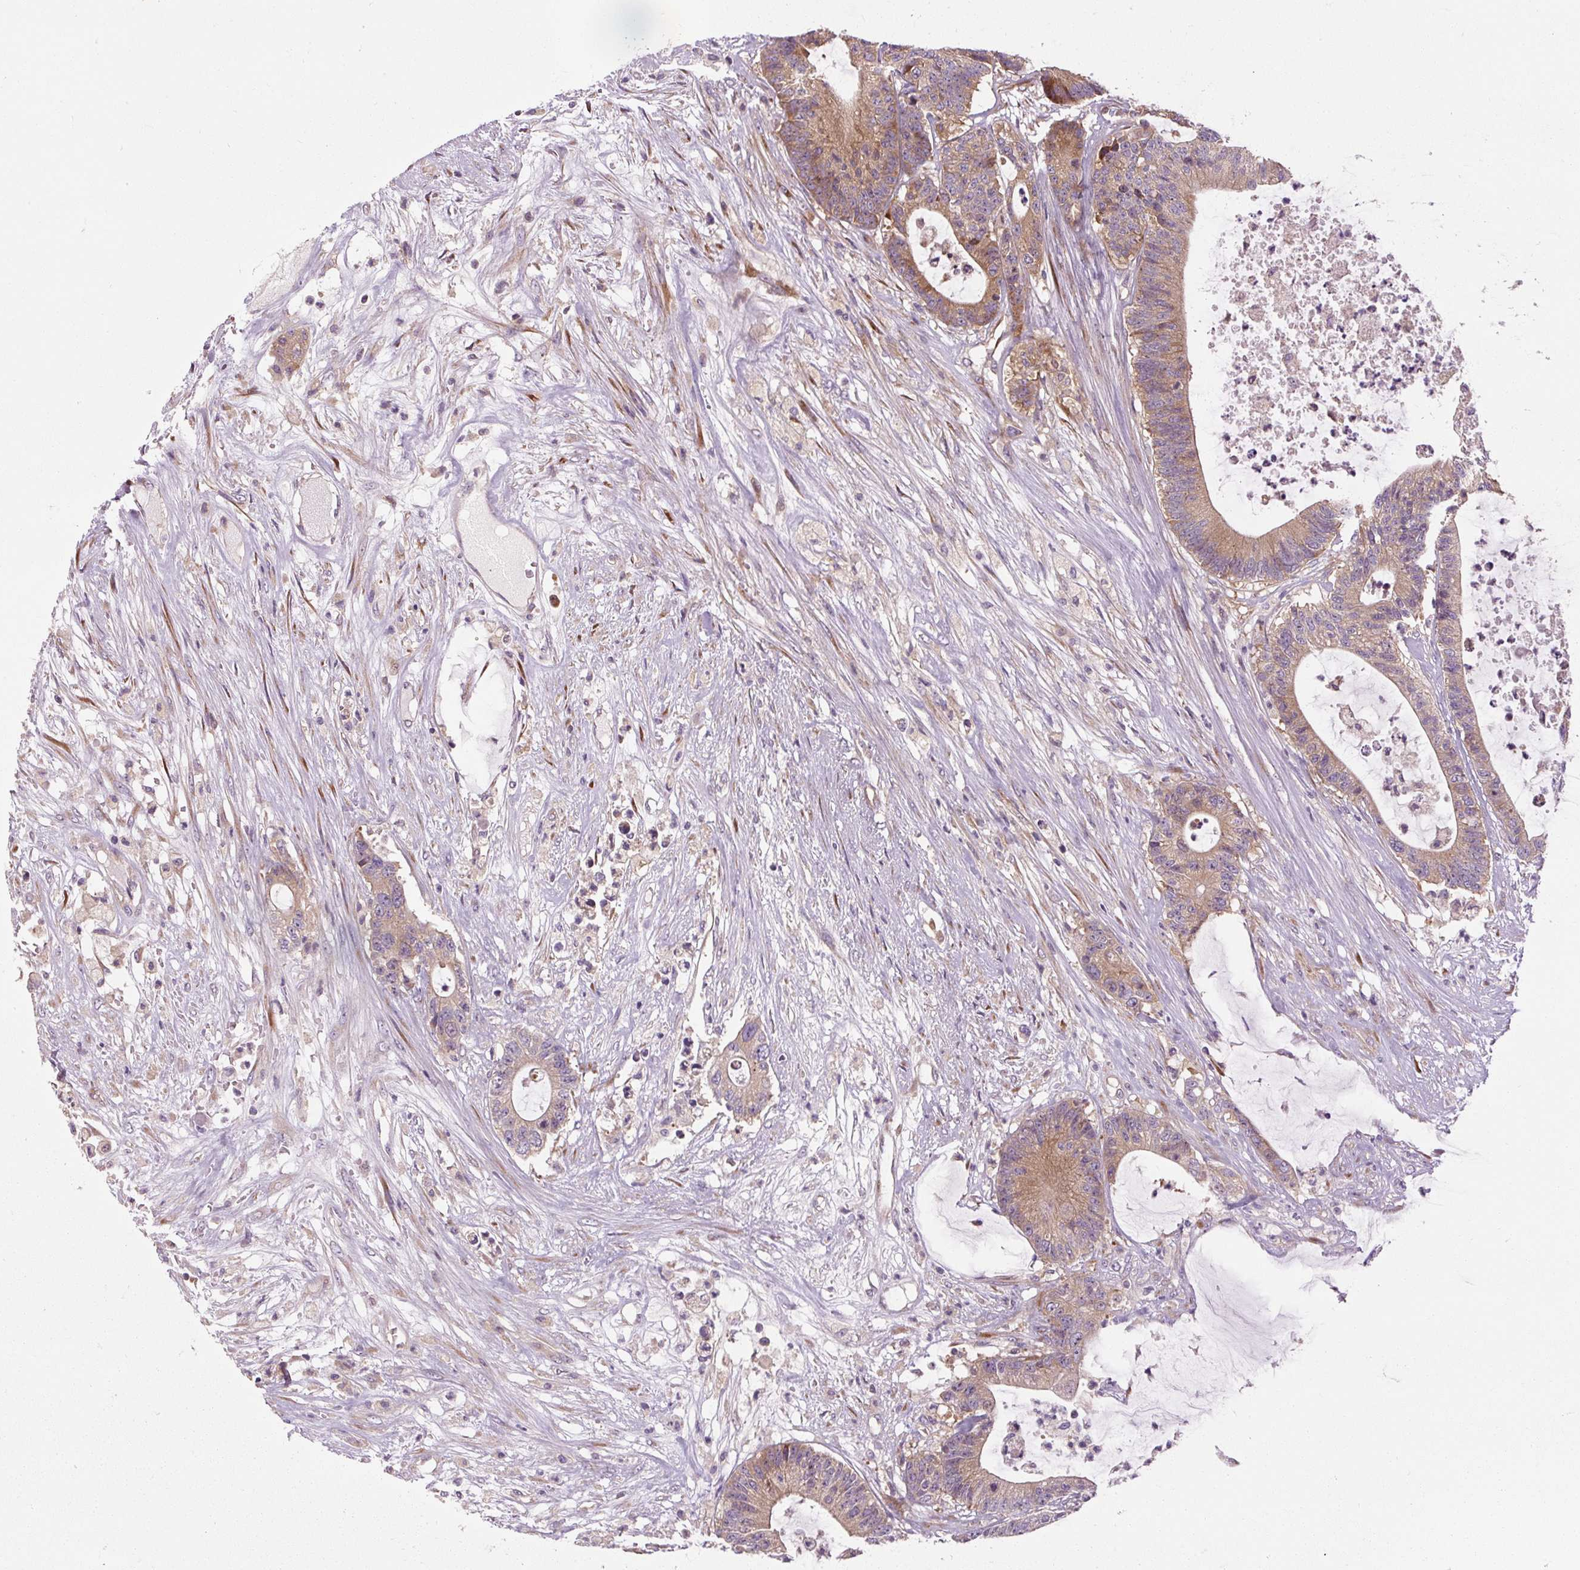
{"staining": {"intensity": "moderate", "quantity": ">75%", "location": "cytoplasmic/membranous"}, "tissue": "colorectal cancer", "cell_type": "Tumor cells", "image_type": "cancer", "snomed": [{"axis": "morphology", "description": "Adenocarcinoma, NOS"}, {"axis": "topography", "description": "Colon"}], "caption": "This is a photomicrograph of immunohistochemistry staining of colorectal cancer, which shows moderate expression in the cytoplasmic/membranous of tumor cells.", "gene": "PRSS48", "patient": {"sex": "female", "age": 84}}